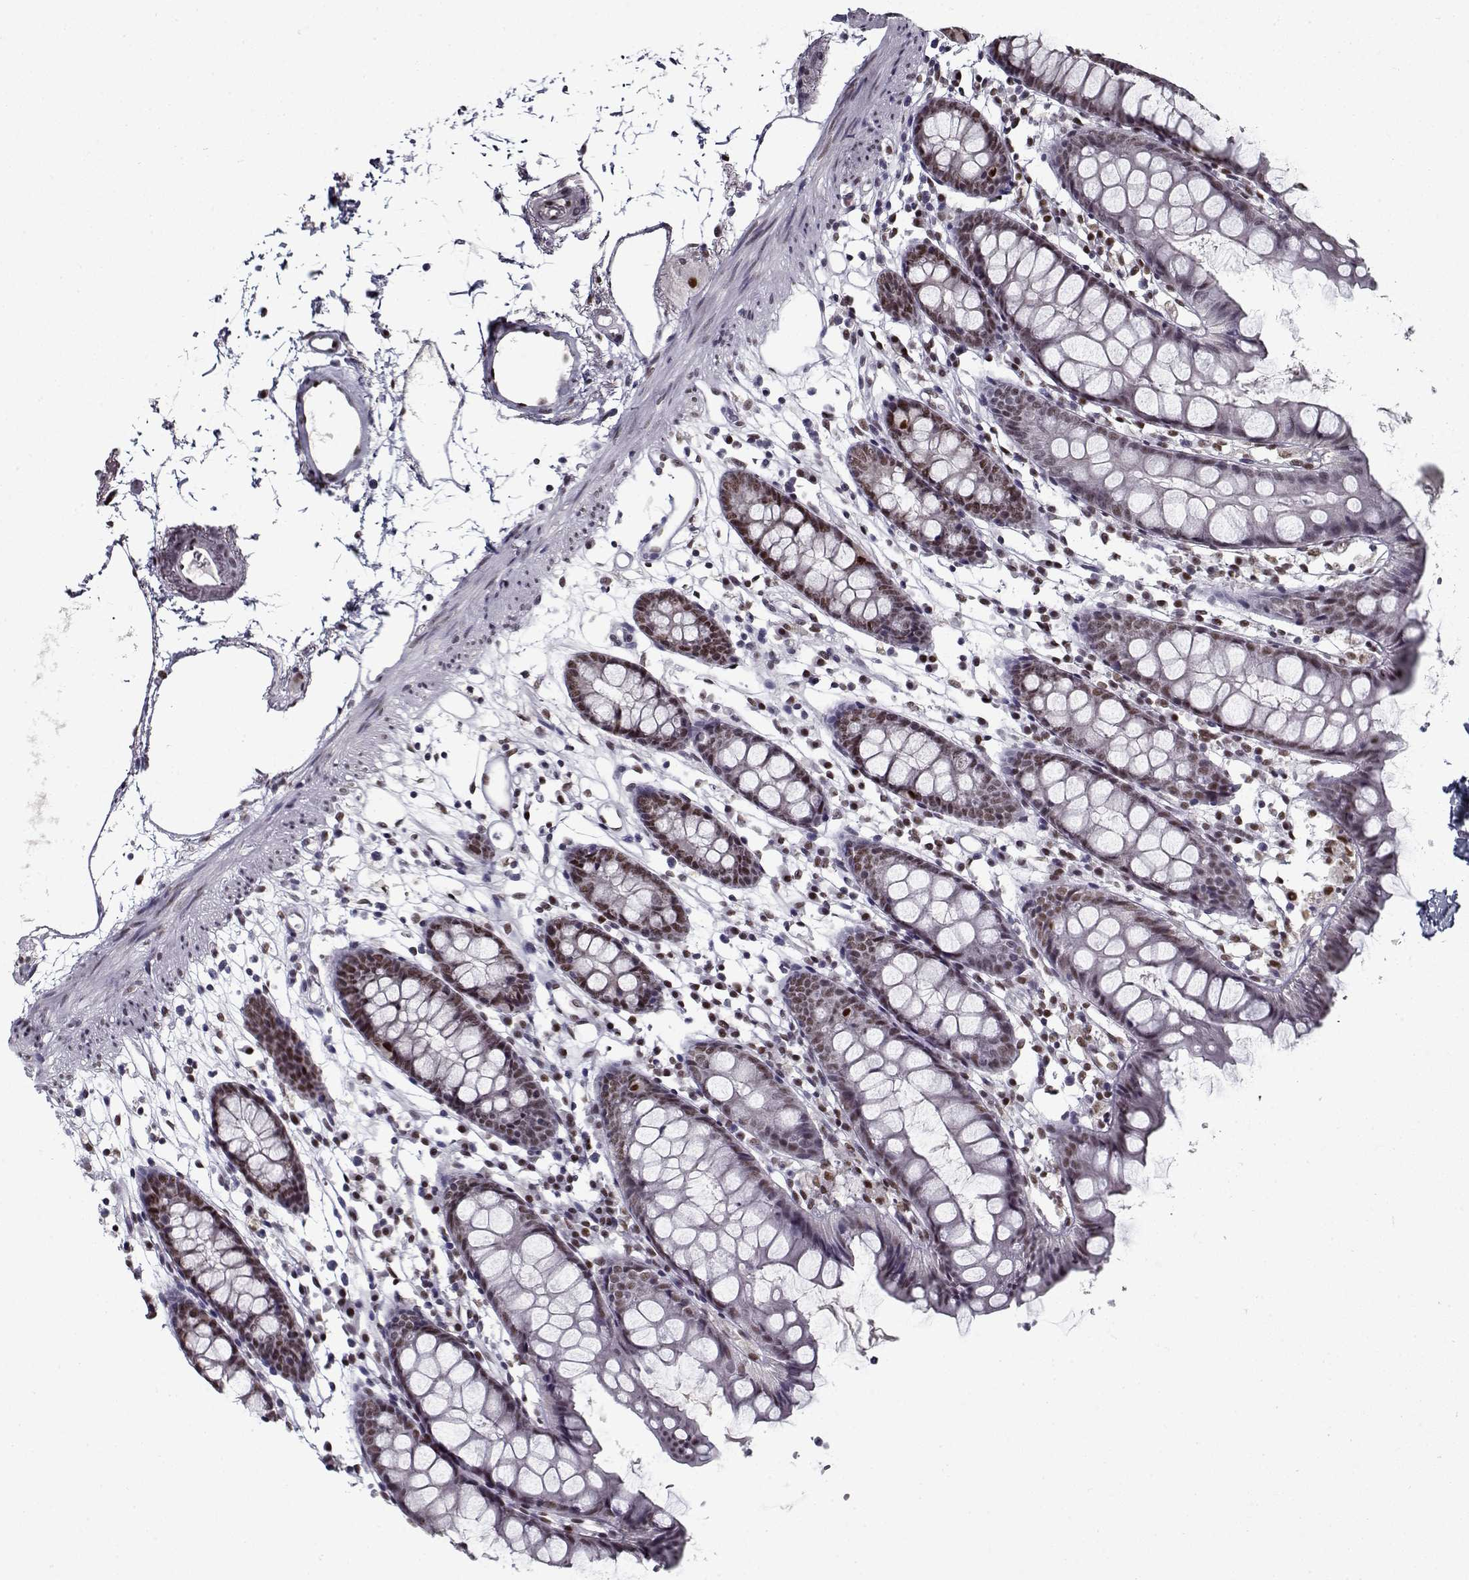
{"staining": {"intensity": "negative", "quantity": "none", "location": "none"}, "tissue": "colon", "cell_type": "Endothelial cells", "image_type": "normal", "snomed": [{"axis": "morphology", "description": "Normal tissue, NOS"}, {"axis": "topography", "description": "Colon"}], "caption": "High magnification brightfield microscopy of unremarkable colon stained with DAB (brown) and counterstained with hematoxylin (blue): endothelial cells show no significant positivity.", "gene": "PRMT1", "patient": {"sex": "female", "age": 84}}